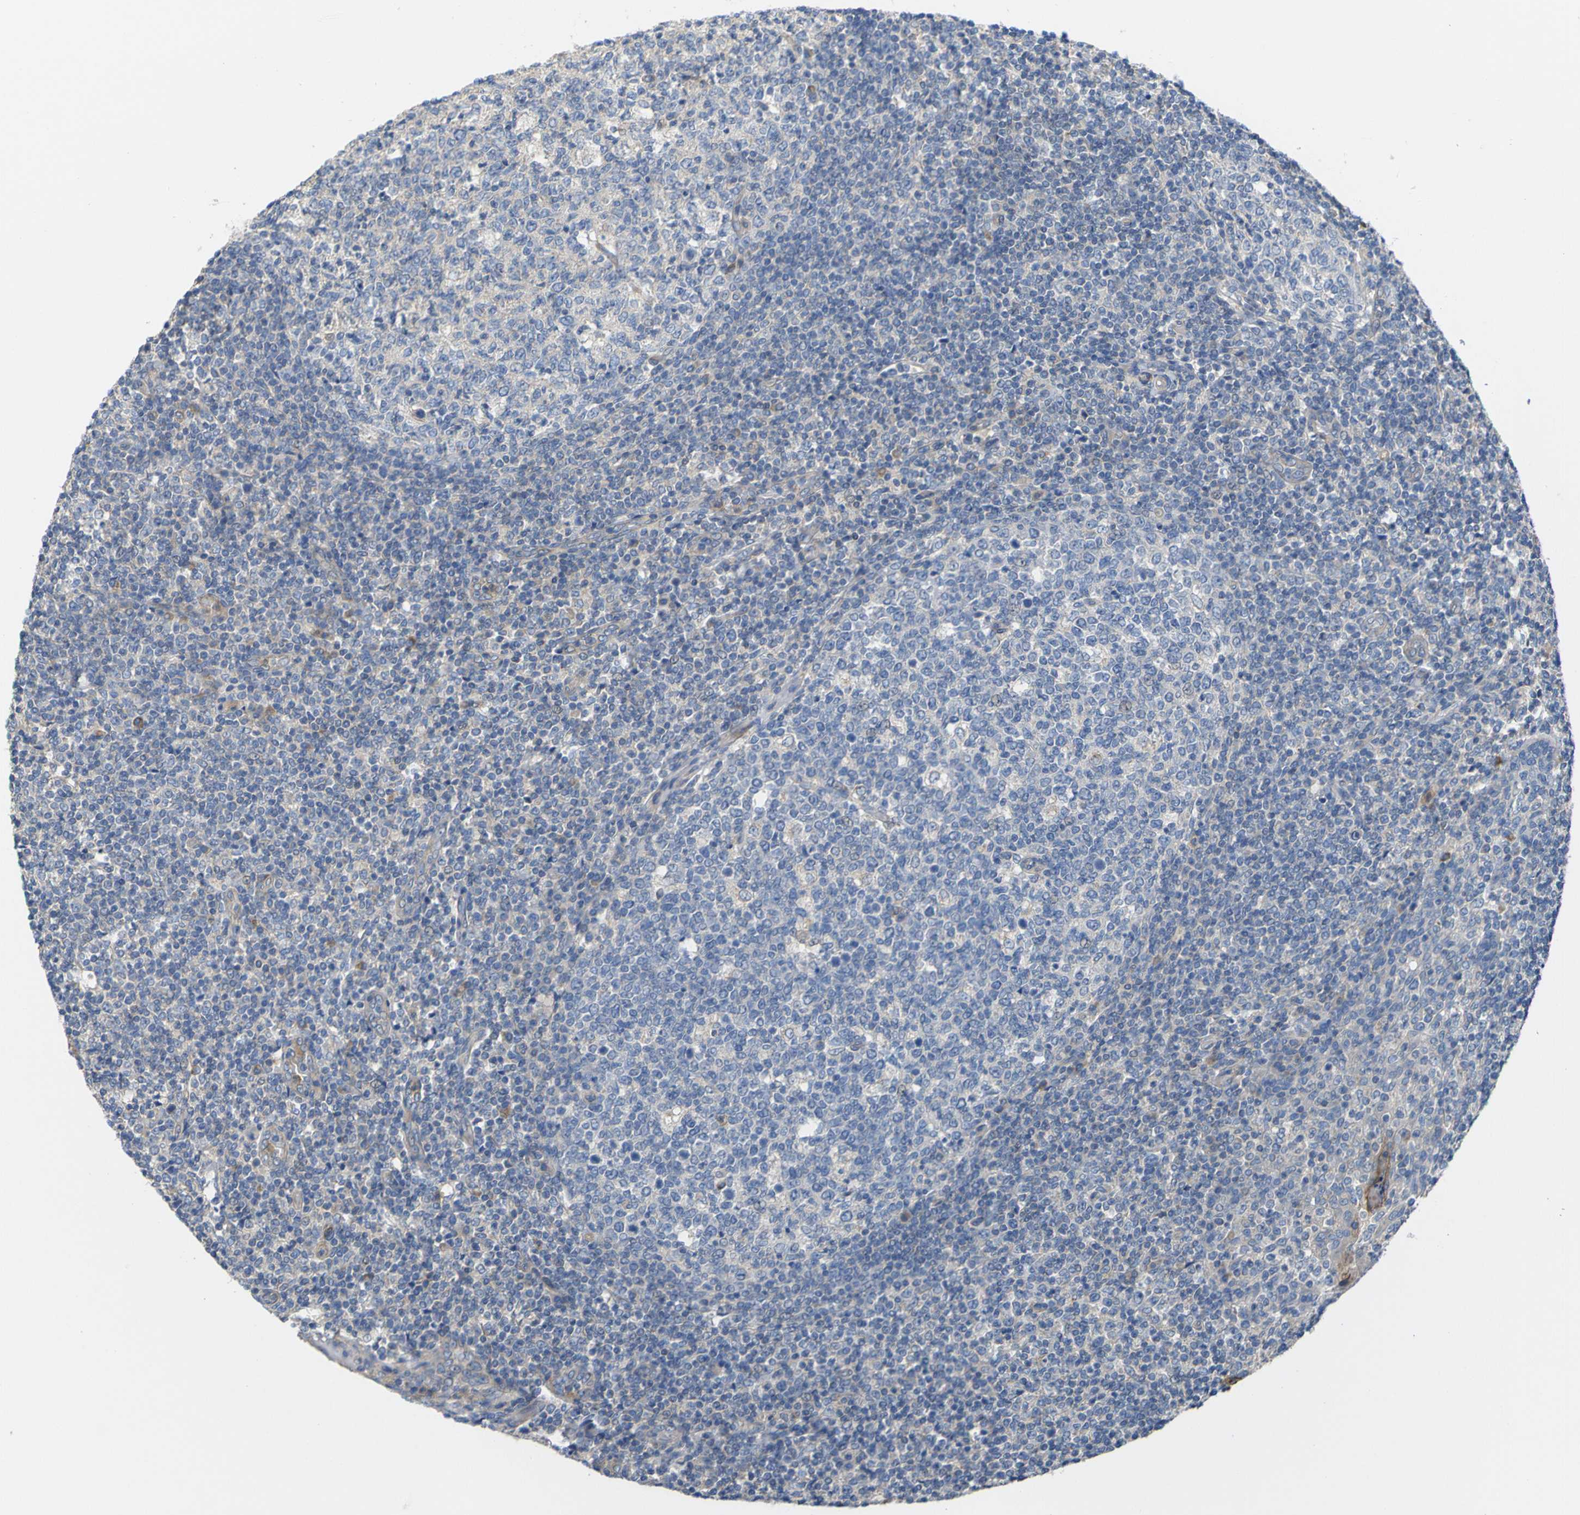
{"staining": {"intensity": "weak", "quantity": "<25%", "location": "cytoplasmic/membranous"}, "tissue": "tonsil", "cell_type": "Germinal center cells", "image_type": "normal", "snomed": [{"axis": "morphology", "description": "Normal tissue, NOS"}, {"axis": "topography", "description": "Tonsil"}], "caption": "Immunohistochemistry (IHC) photomicrograph of benign tonsil: tonsil stained with DAB (3,3'-diaminobenzidine) demonstrates no significant protein expression in germinal center cells.", "gene": "USH1C", "patient": {"sex": "female", "age": 19}}